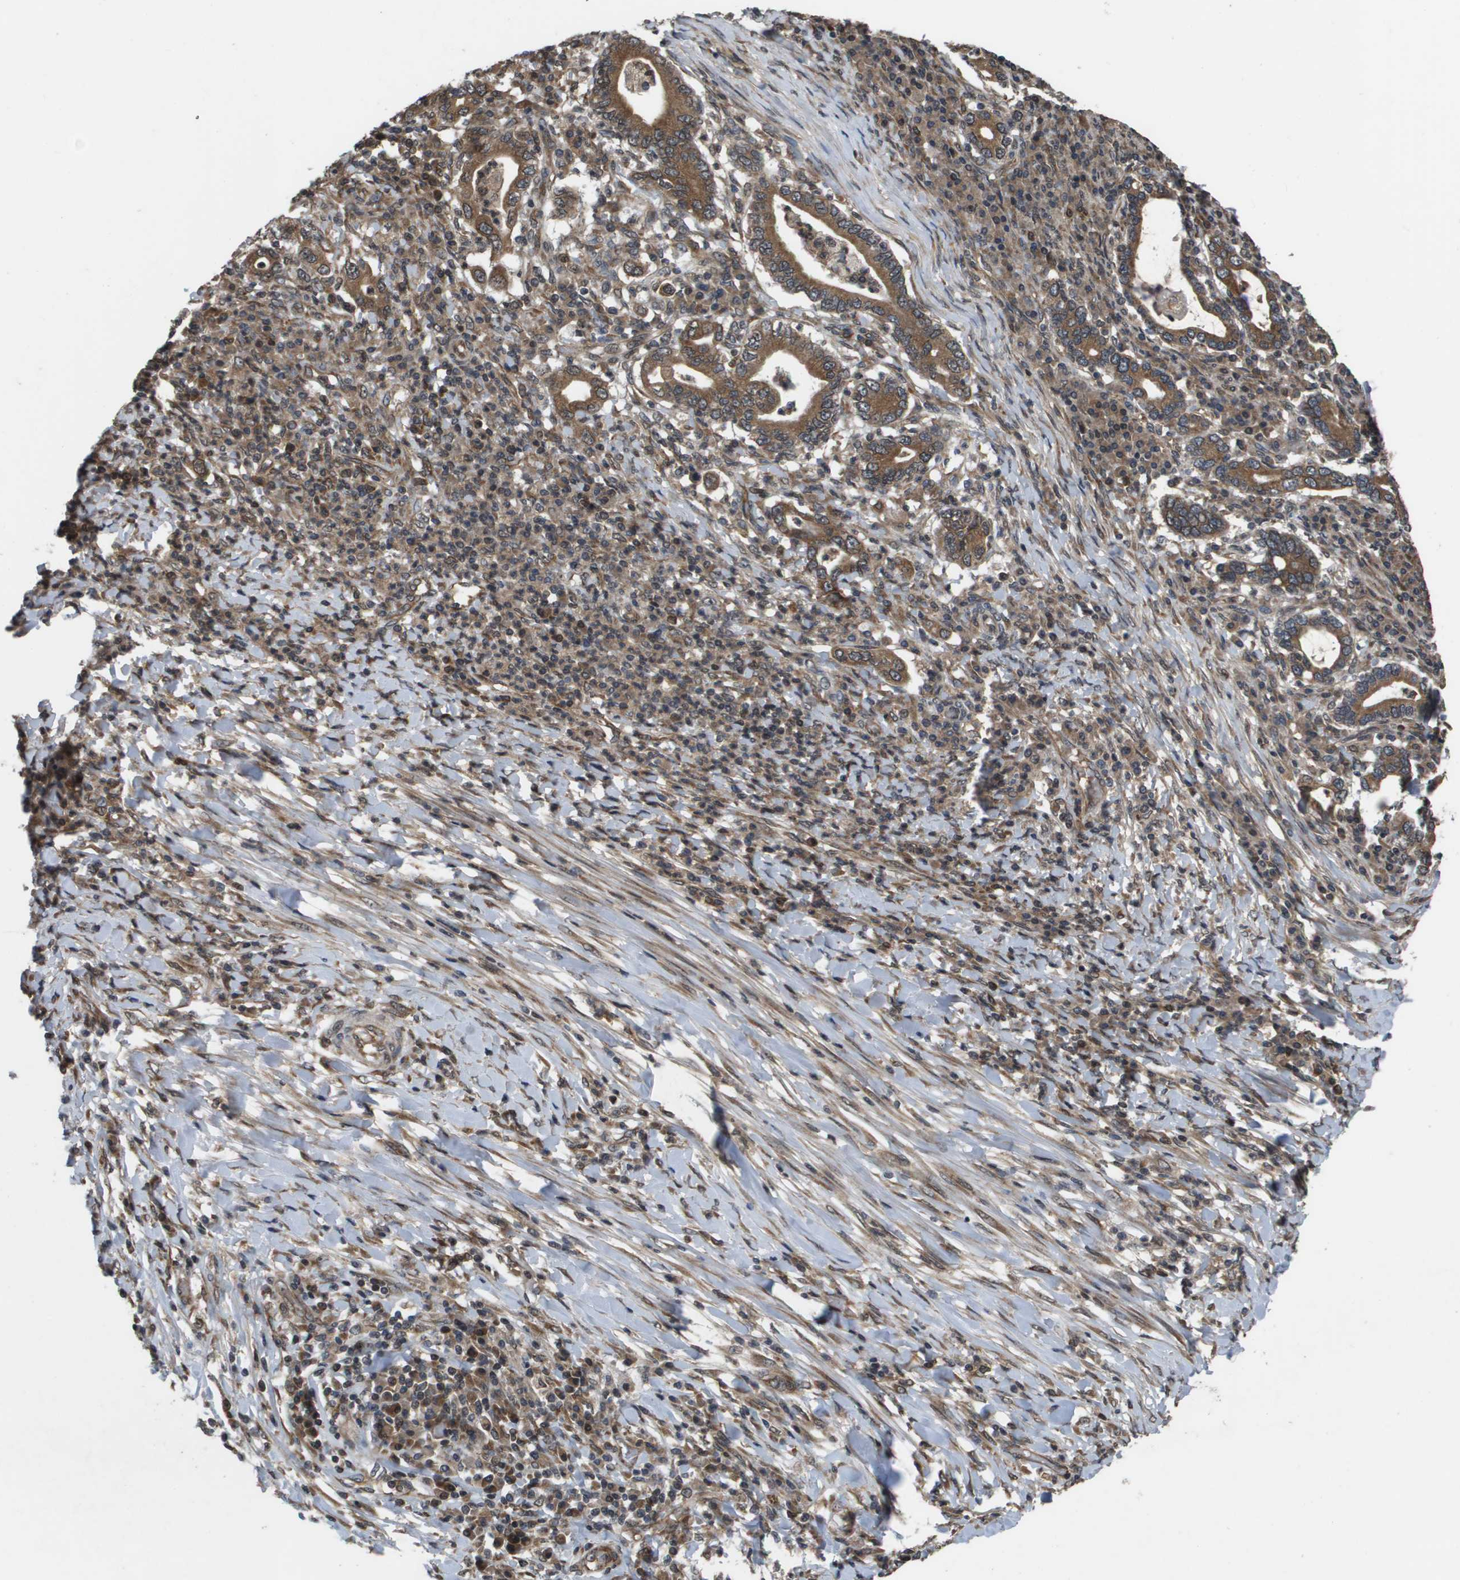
{"staining": {"intensity": "moderate", "quantity": ">75%", "location": "cytoplasmic/membranous"}, "tissue": "stomach cancer", "cell_type": "Tumor cells", "image_type": "cancer", "snomed": [{"axis": "morphology", "description": "Normal tissue, NOS"}, {"axis": "morphology", "description": "Adenocarcinoma, NOS"}, {"axis": "topography", "description": "Esophagus"}, {"axis": "topography", "description": "Stomach, upper"}, {"axis": "topography", "description": "Peripheral nerve tissue"}], "caption": "The micrograph reveals a brown stain indicating the presence of a protein in the cytoplasmic/membranous of tumor cells in stomach cancer.", "gene": "SPTLC1", "patient": {"sex": "male", "age": 62}}